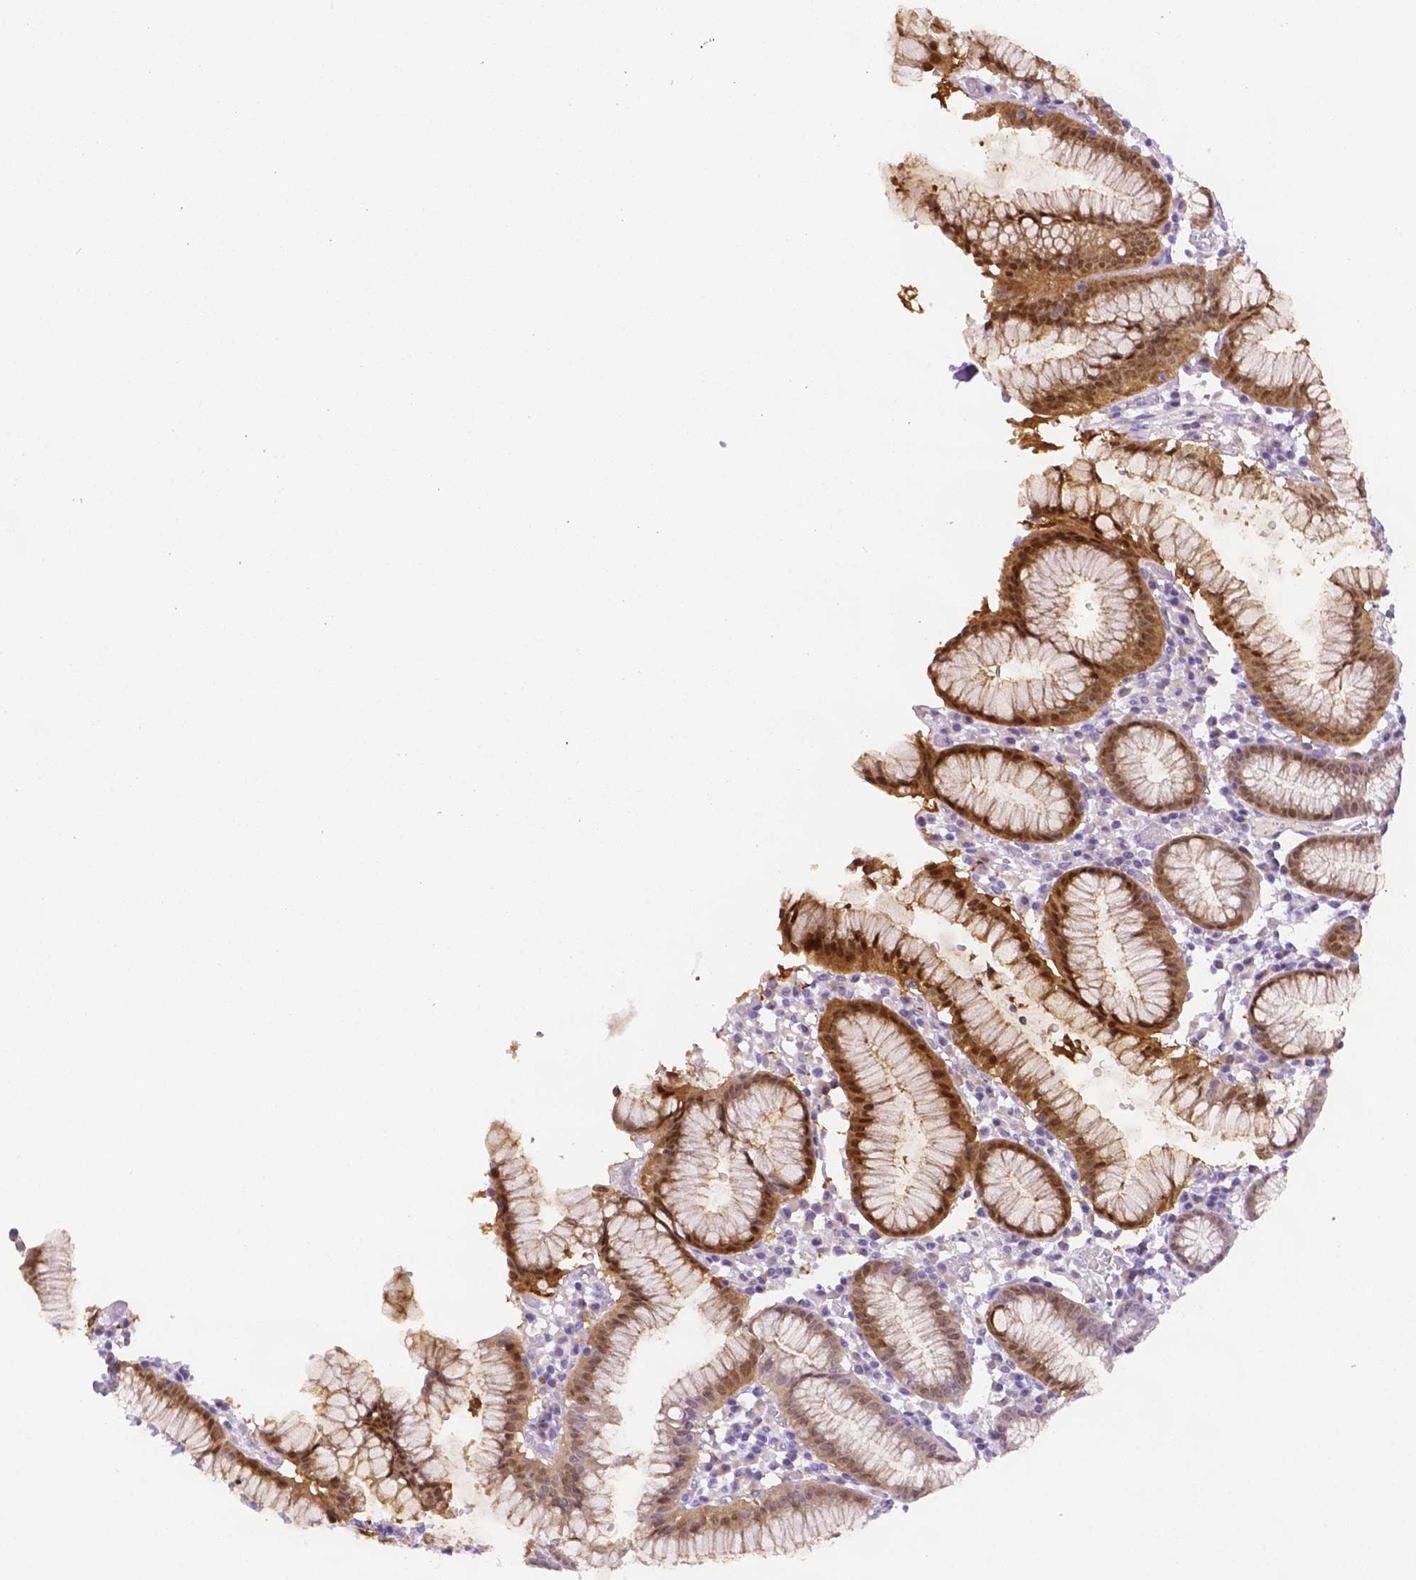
{"staining": {"intensity": "moderate", "quantity": "25%-75%", "location": "cytoplasmic/membranous,nuclear"}, "tissue": "stomach", "cell_type": "Glandular cells", "image_type": "normal", "snomed": [{"axis": "morphology", "description": "Normal tissue, NOS"}, {"axis": "topography", "description": "Stomach"}], "caption": "Immunohistochemical staining of benign stomach displays medium levels of moderate cytoplasmic/membranous,nuclear staining in approximately 25%-75% of glandular cells.", "gene": "NXPH2", "patient": {"sex": "male", "age": 55}}